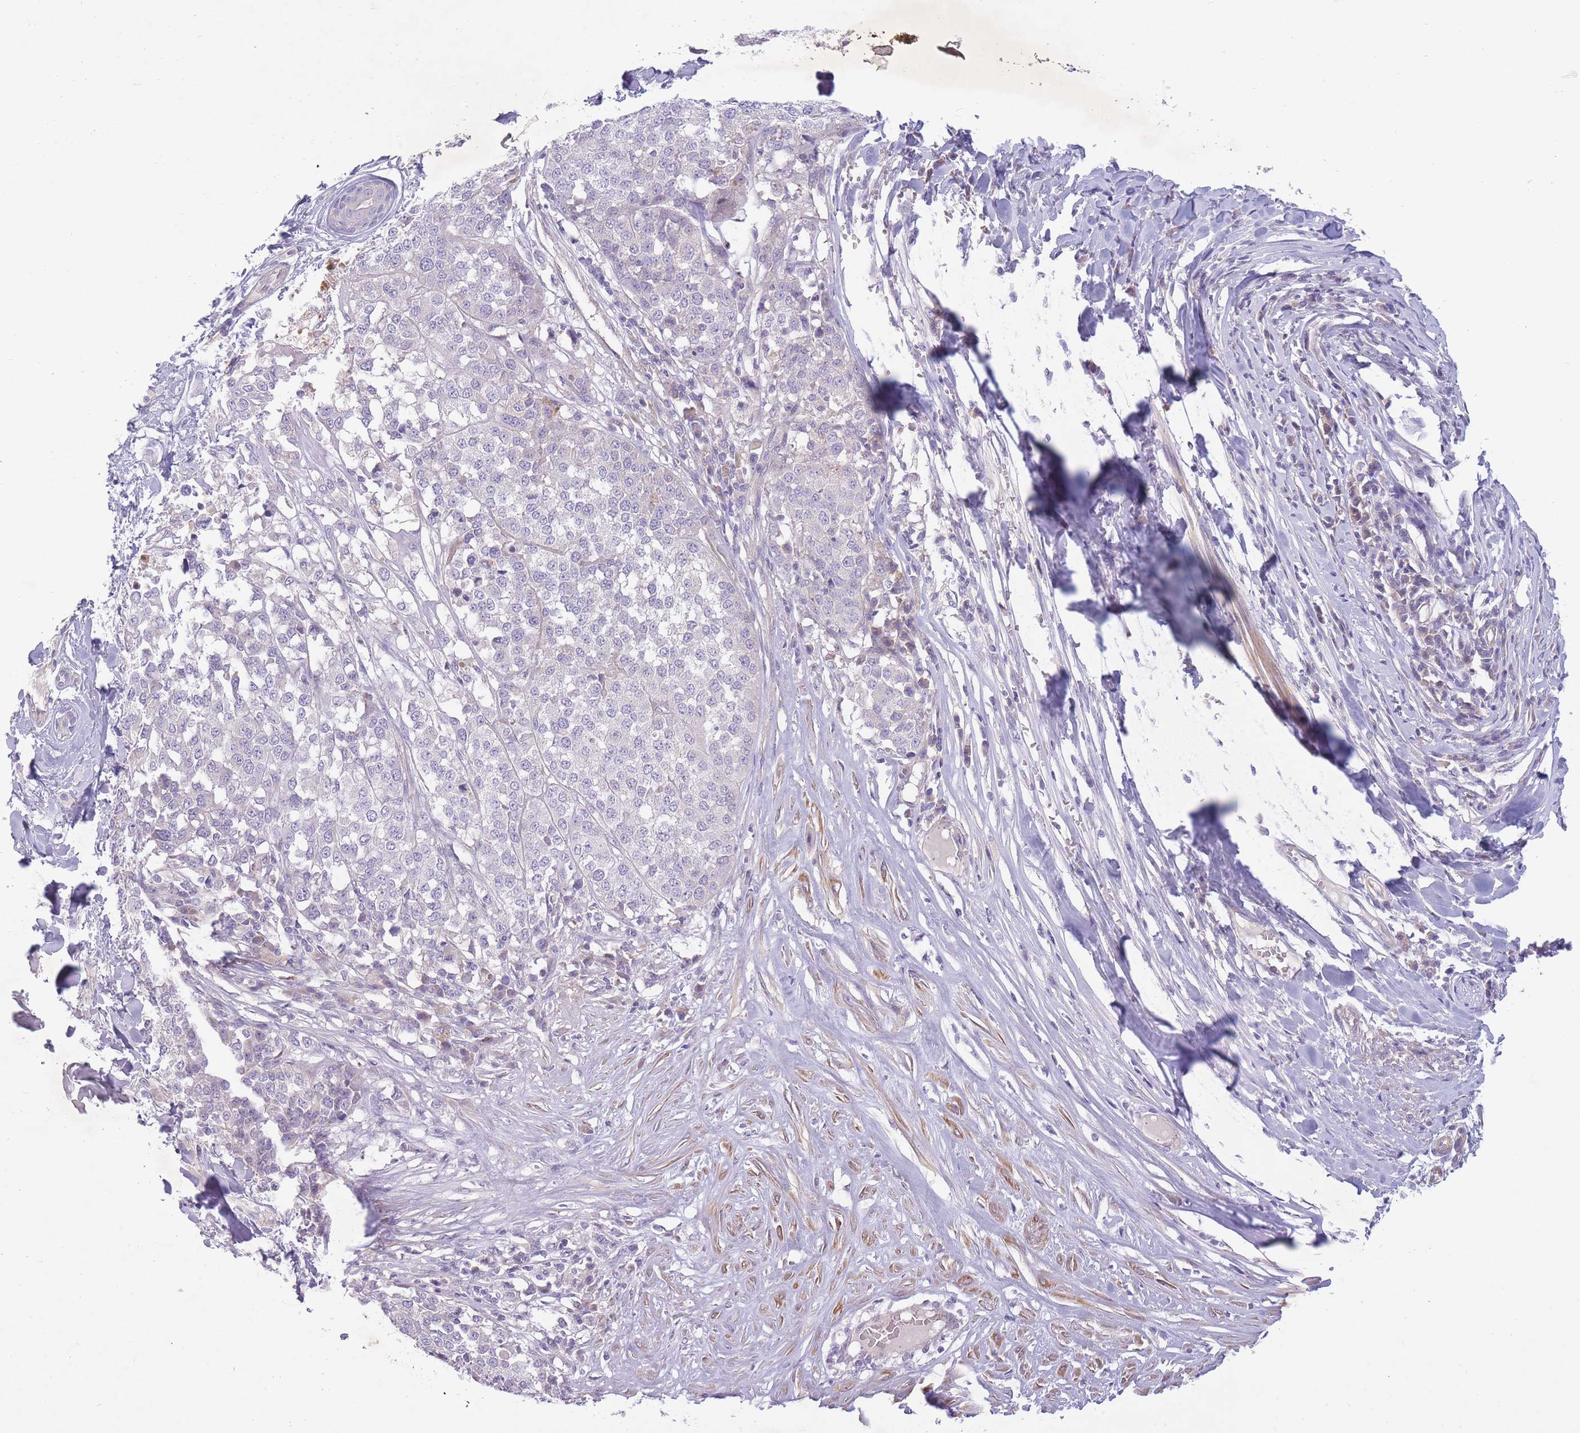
{"staining": {"intensity": "negative", "quantity": "none", "location": "none"}, "tissue": "melanoma", "cell_type": "Tumor cells", "image_type": "cancer", "snomed": [{"axis": "morphology", "description": "Malignant melanoma, Metastatic site"}, {"axis": "topography", "description": "Lymph node"}], "caption": "Melanoma stained for a protein using immunohistochemistry demonstrates no expression tumor cells.", "gene": "PNPLA5", "patient": {"sex": "male", "age": 44}}